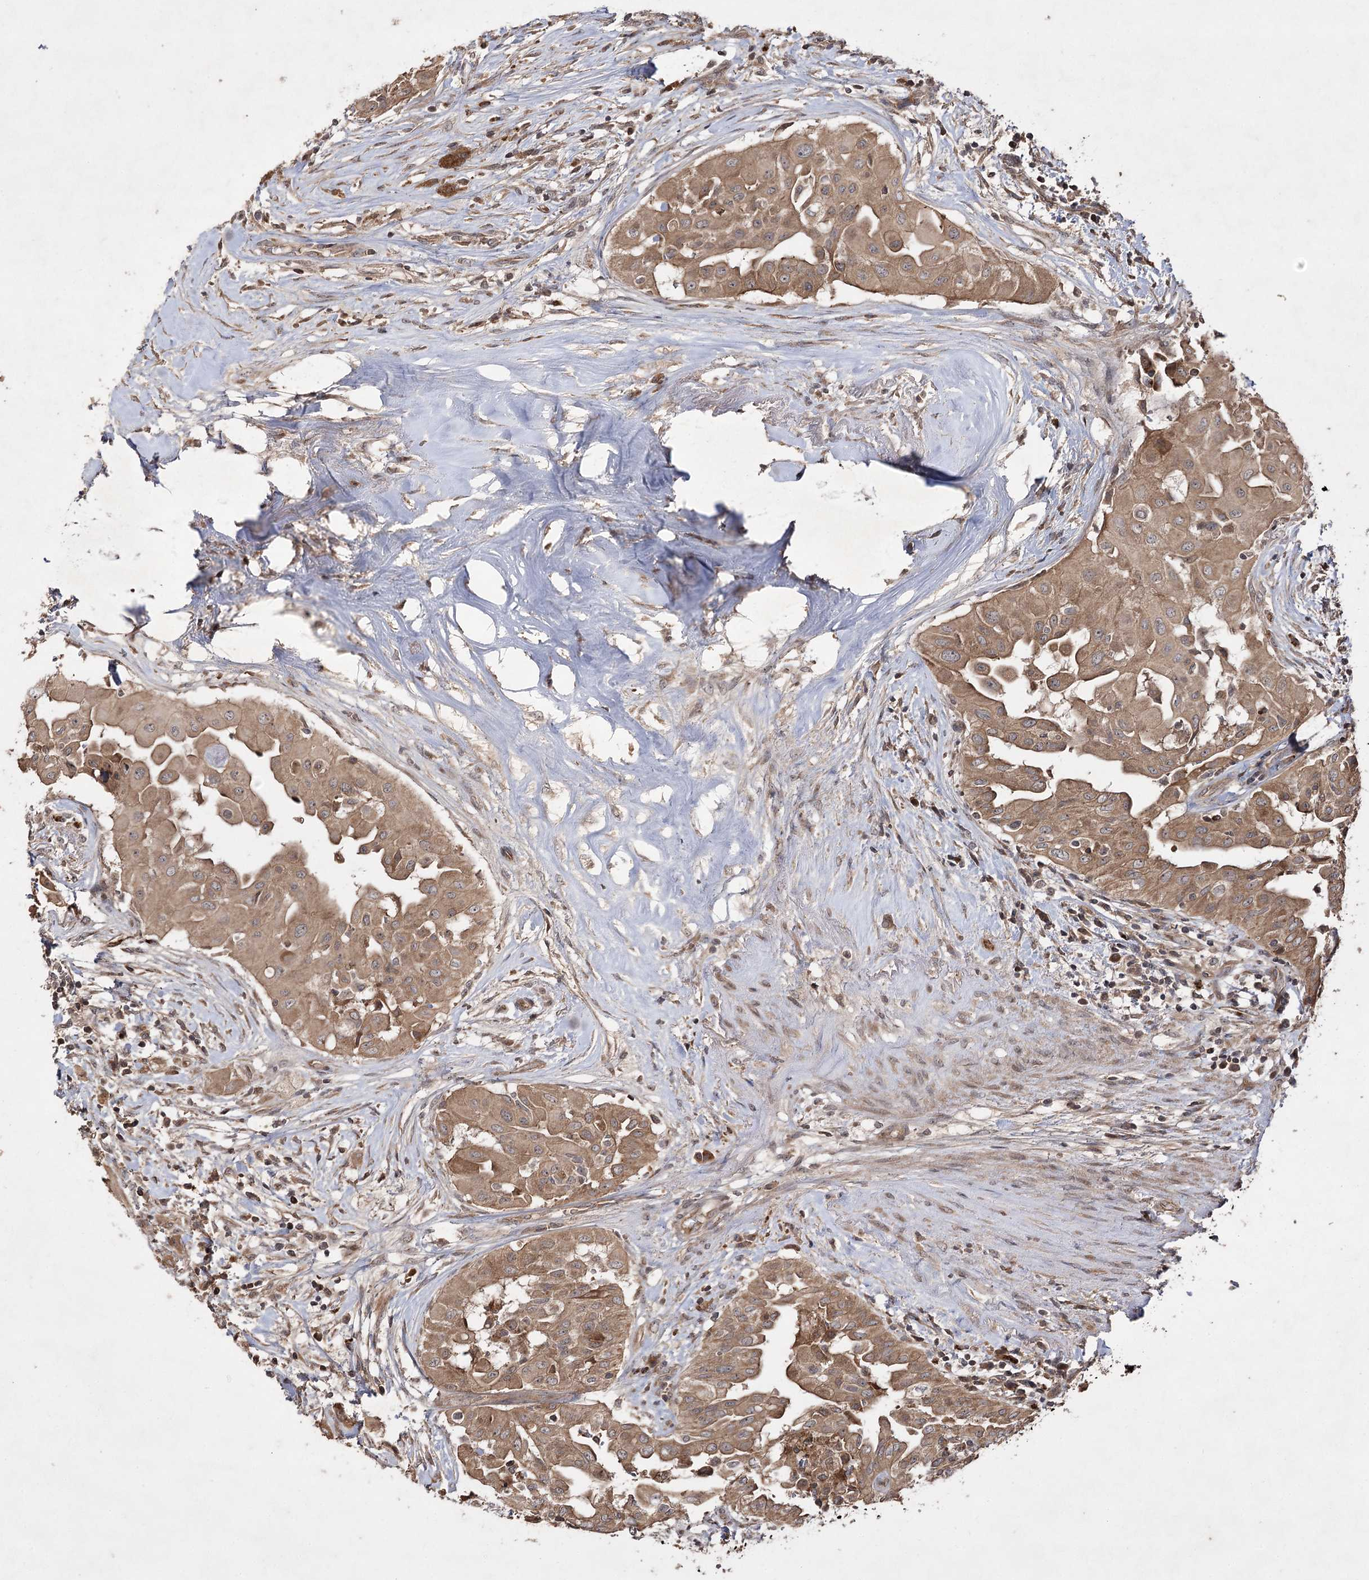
{"staining": {"intensity": "moderate", "quantity": ">75%", "location": "cytoplasmic/membranous"}, "tissue": "thyroid cancer", "cell_type": "Tumor cells", "image_type": "cancer", "snomed": [{"axis": "morphology", "description": "Papillary adenocarcinoma, NOS"}, {"axis": "topography", "description": "Thyroid gland"}], "caption": "Papillary adenocarcinoma (thyroid) stained for a protein reveals moderate cytoplasmic/membranous positivity in tumor cells.", "gene": "FANCL", "patient": {"sex": "female", "age": 59}}